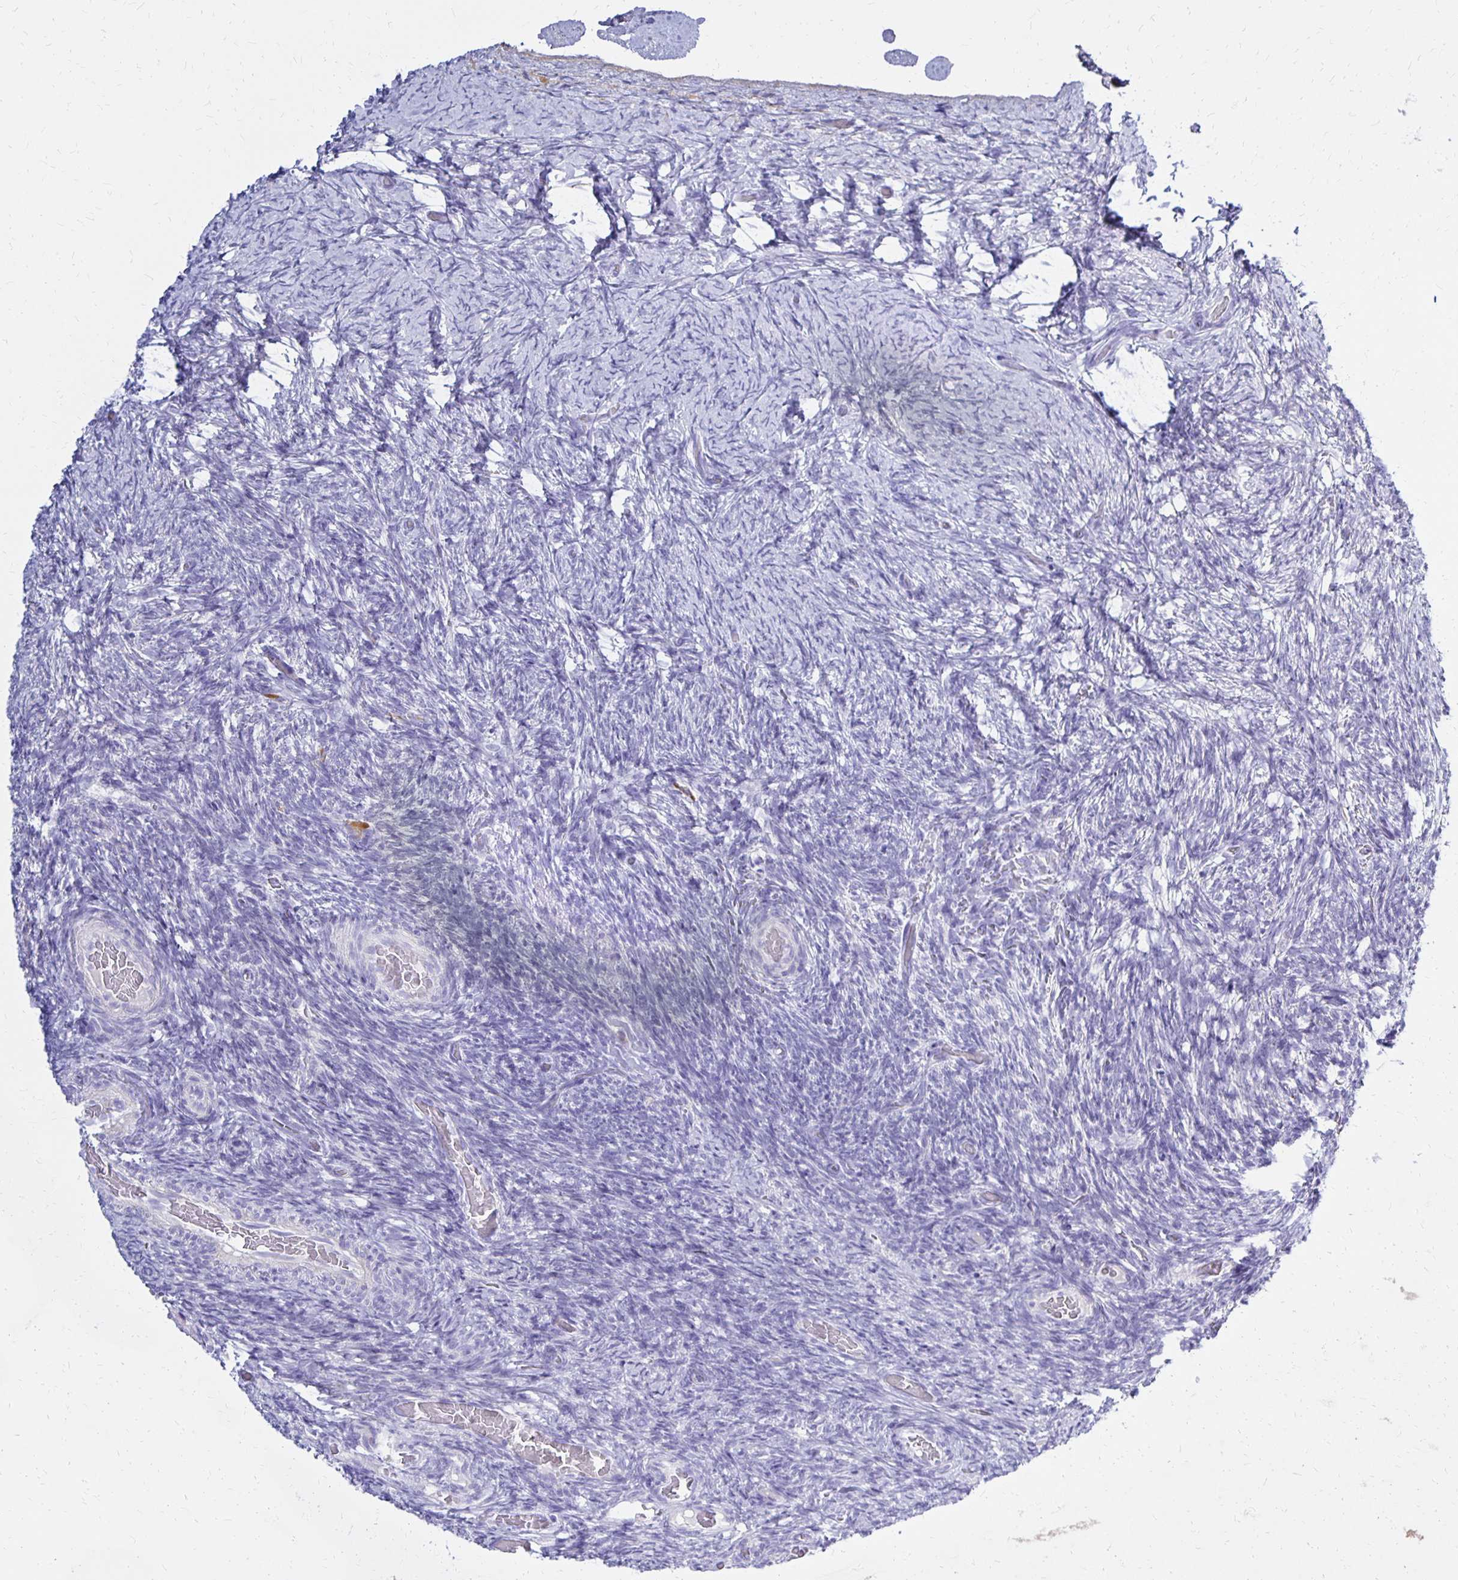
{"staining": {"intensity": "negative", "quantity": "none", "location": "none"}, "tissue": "ovary", "cell_type": "Ovarian stroma cells", "image_type": "normal", "snomed": [{"axis": "morphology", "description": "Normal tissue, NOS"}, {"axis": "topography", "description": "Ovary"}], "caption": "IHC of normal human ovary reveals no positivity in ovarian stroma cells.", "gene": "FNTB", "patient": {"sex": "female", "age": 34}}